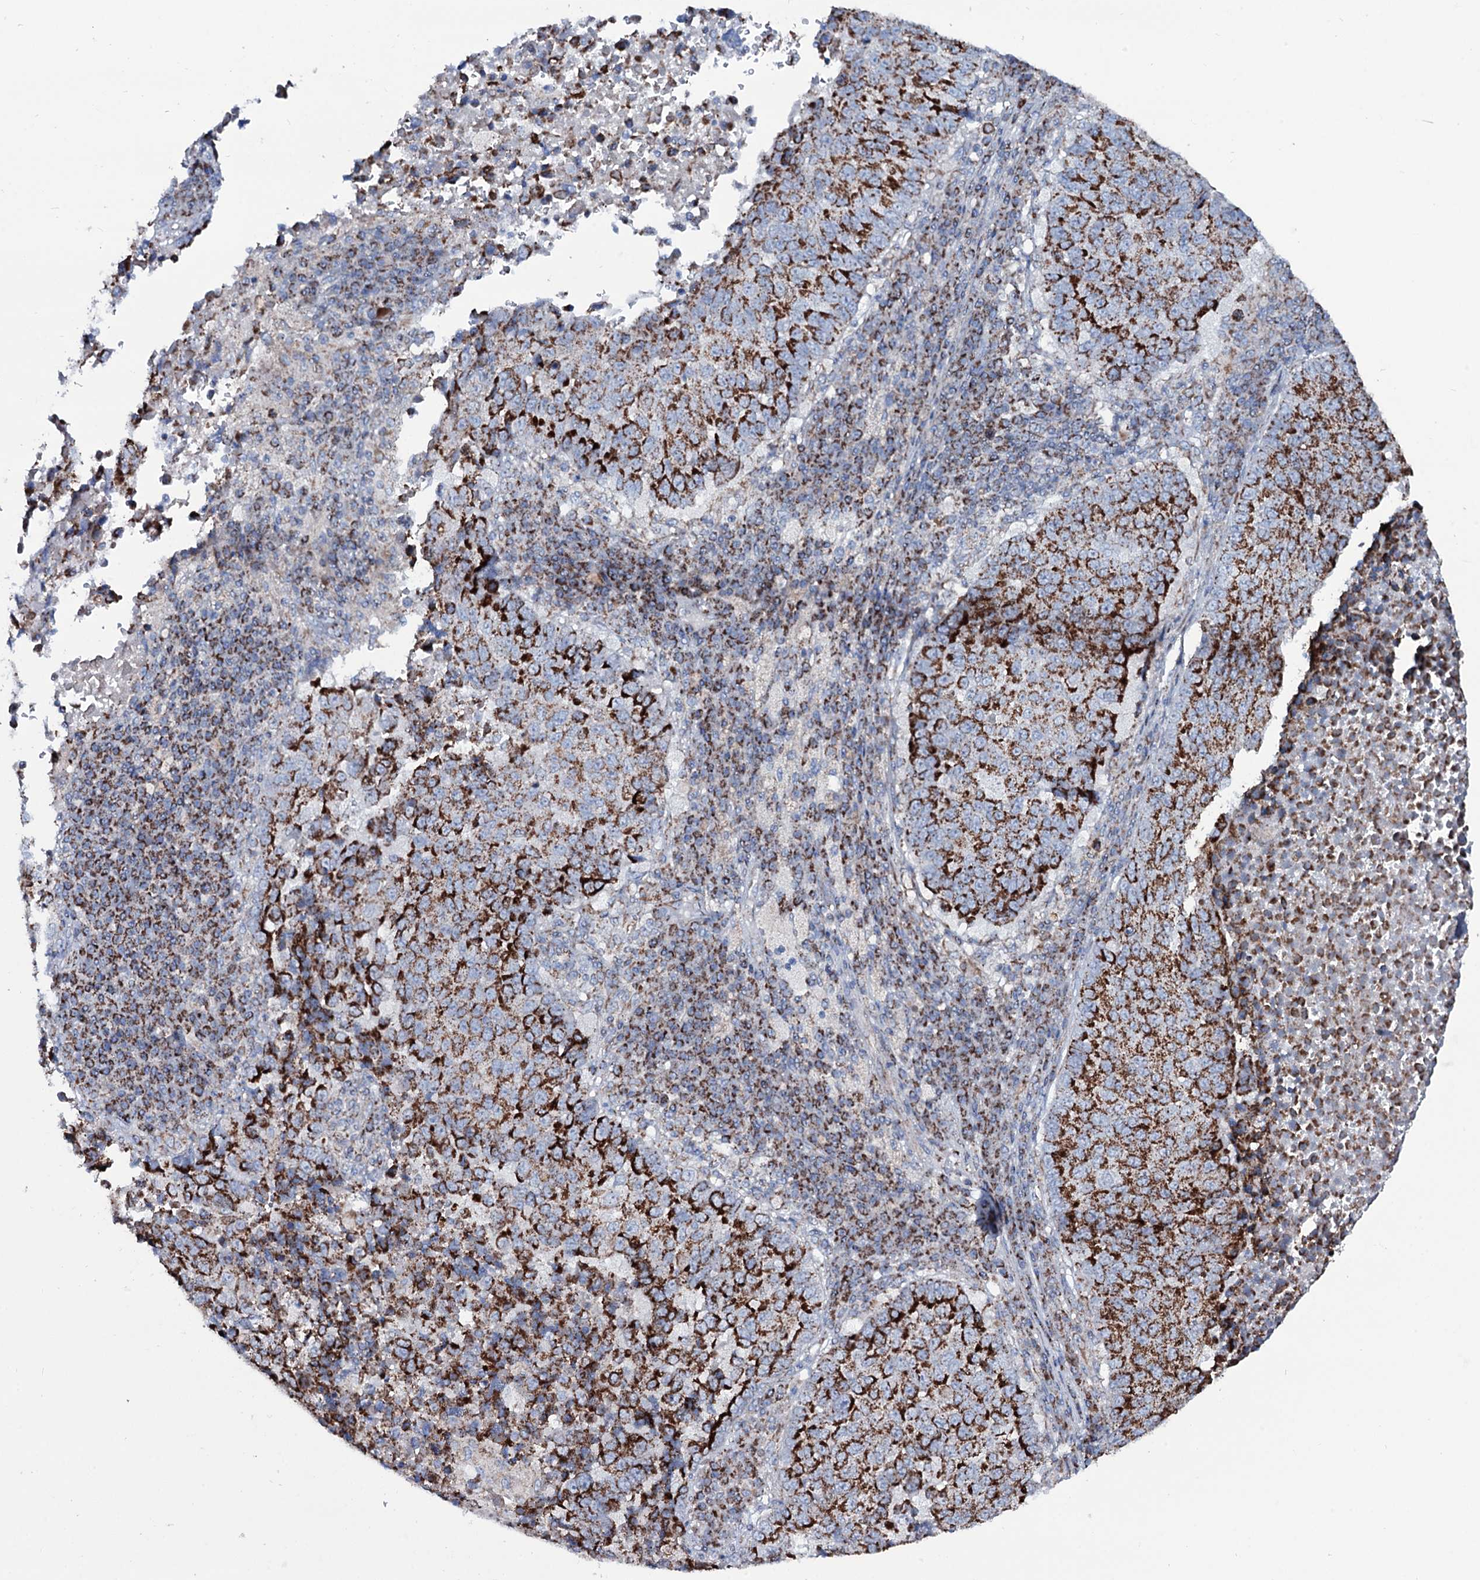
{"staining": {"intensity": "strong", "quantity": ">75%", "location": "cytoplasmic/membranous"}, "tissue": "lung cancer", "cell_type": "Tumor cells", "image_type": "cancer", "snomed": [{"axis": "morphology", "description": "Squamous cell carcinoma, NOS"}, {"axis": "topography", "description": "Lung"}], "caption": "Immunohistochemical staining of human lung squamous cell carcinoma reveals high levels of strong cytoplasmic/membranous protein expression in about >75% of tumor cells.", "gene": "MRPS35", "patient": {"sex": "male", "age": 73}}